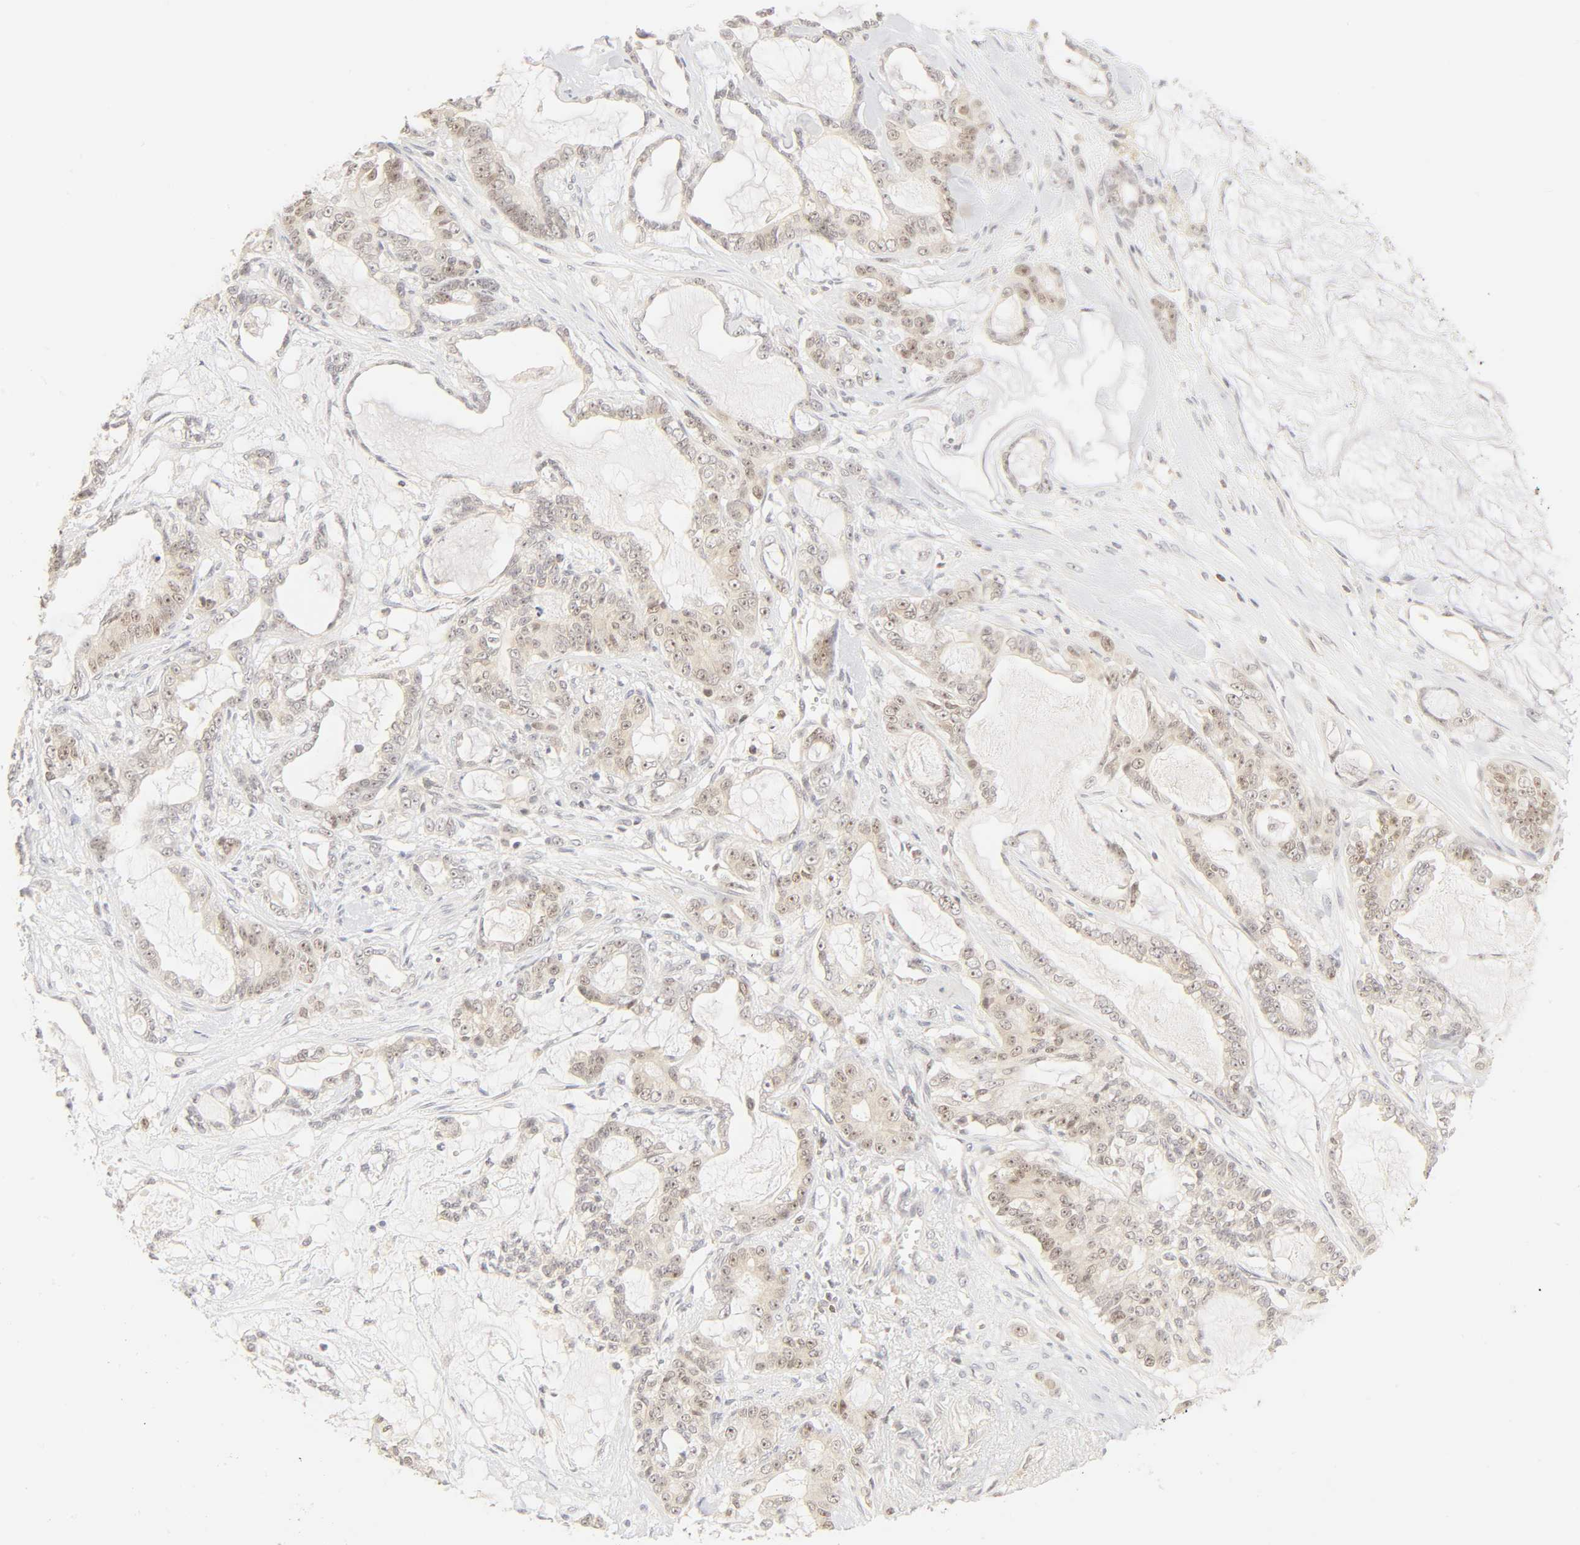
{"staining": {"intensity": "weak", "quantity": "25%-75%", "location": "cytoplasmic/membranous,nuclear"}, "tissue": "pancreatic cancer", "cell_type": "Tumor cells", "image_type": "cancer", "snomed": [{"axis": "morphology", "description": "Adenocarcinoma, NOS"}, {"axis": "topography", "description": "Pancreas"}], "caption": "Pancreatic cancer stained with a protein marker exhibits weak staining in tumor cells.", "gene": "KIF2A", "patient": {"sex": "female", "age": 73}}